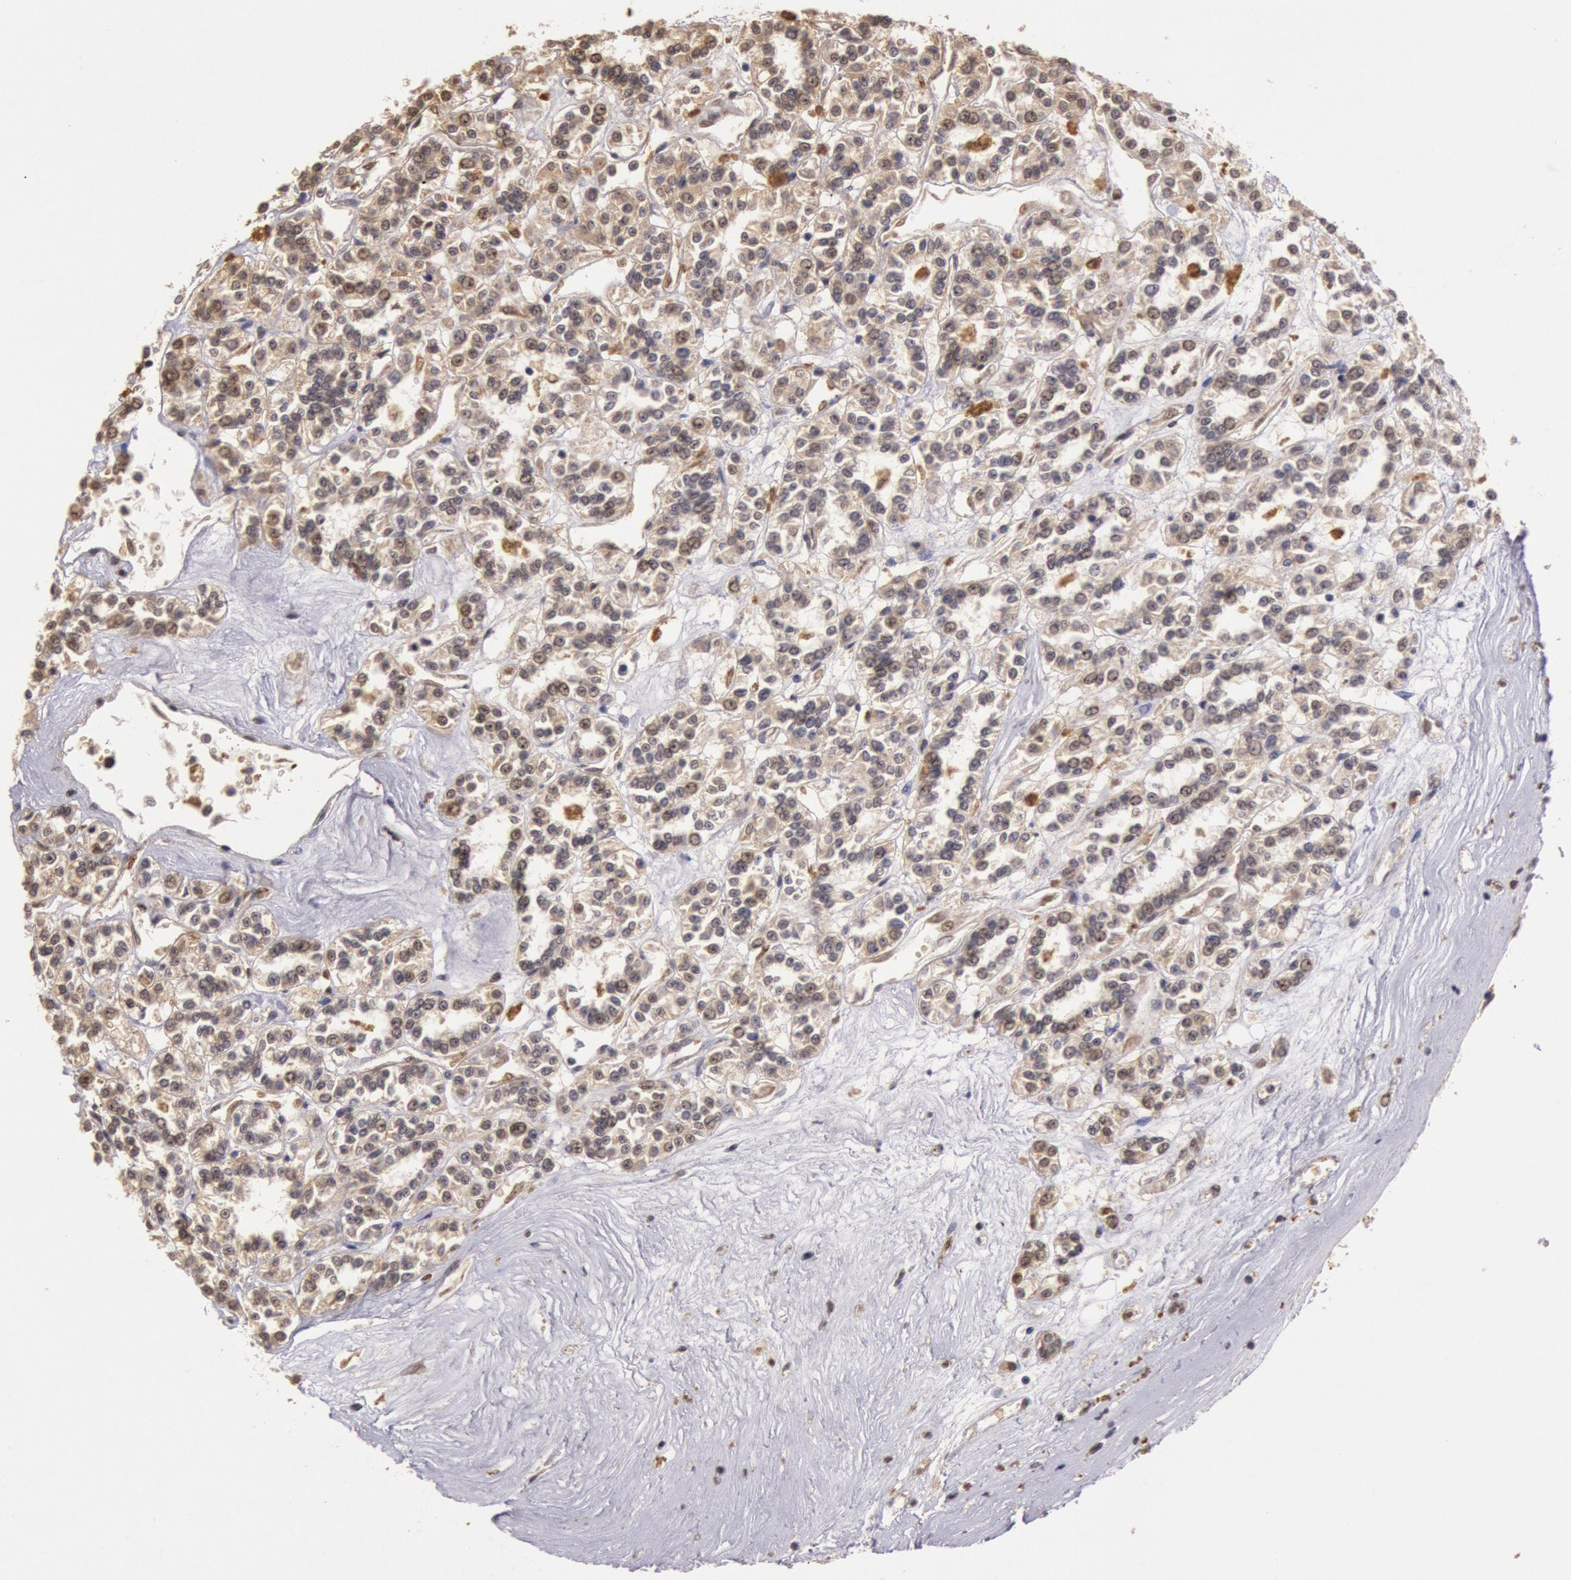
{"staining": {"intensity": "weak", "quantity": "25%-75%", "location": "nuclear"}, "tissue": "renal cancer", "cell_type": "Tumor cells", "image_type": "cancer", "snomed": [{"axis": "morphology", "description": "Adenocarcinoma, NOS"}, {"axis": "topography", "description": "Kidney"}], "caption": "Protein staining of renal adenocarcinoma tissue demonstrates weak nuclear staining in about 25%-75% of tumor cells.", "gene": "LIG4", "patient": {"sex": "female", "age": 76}}